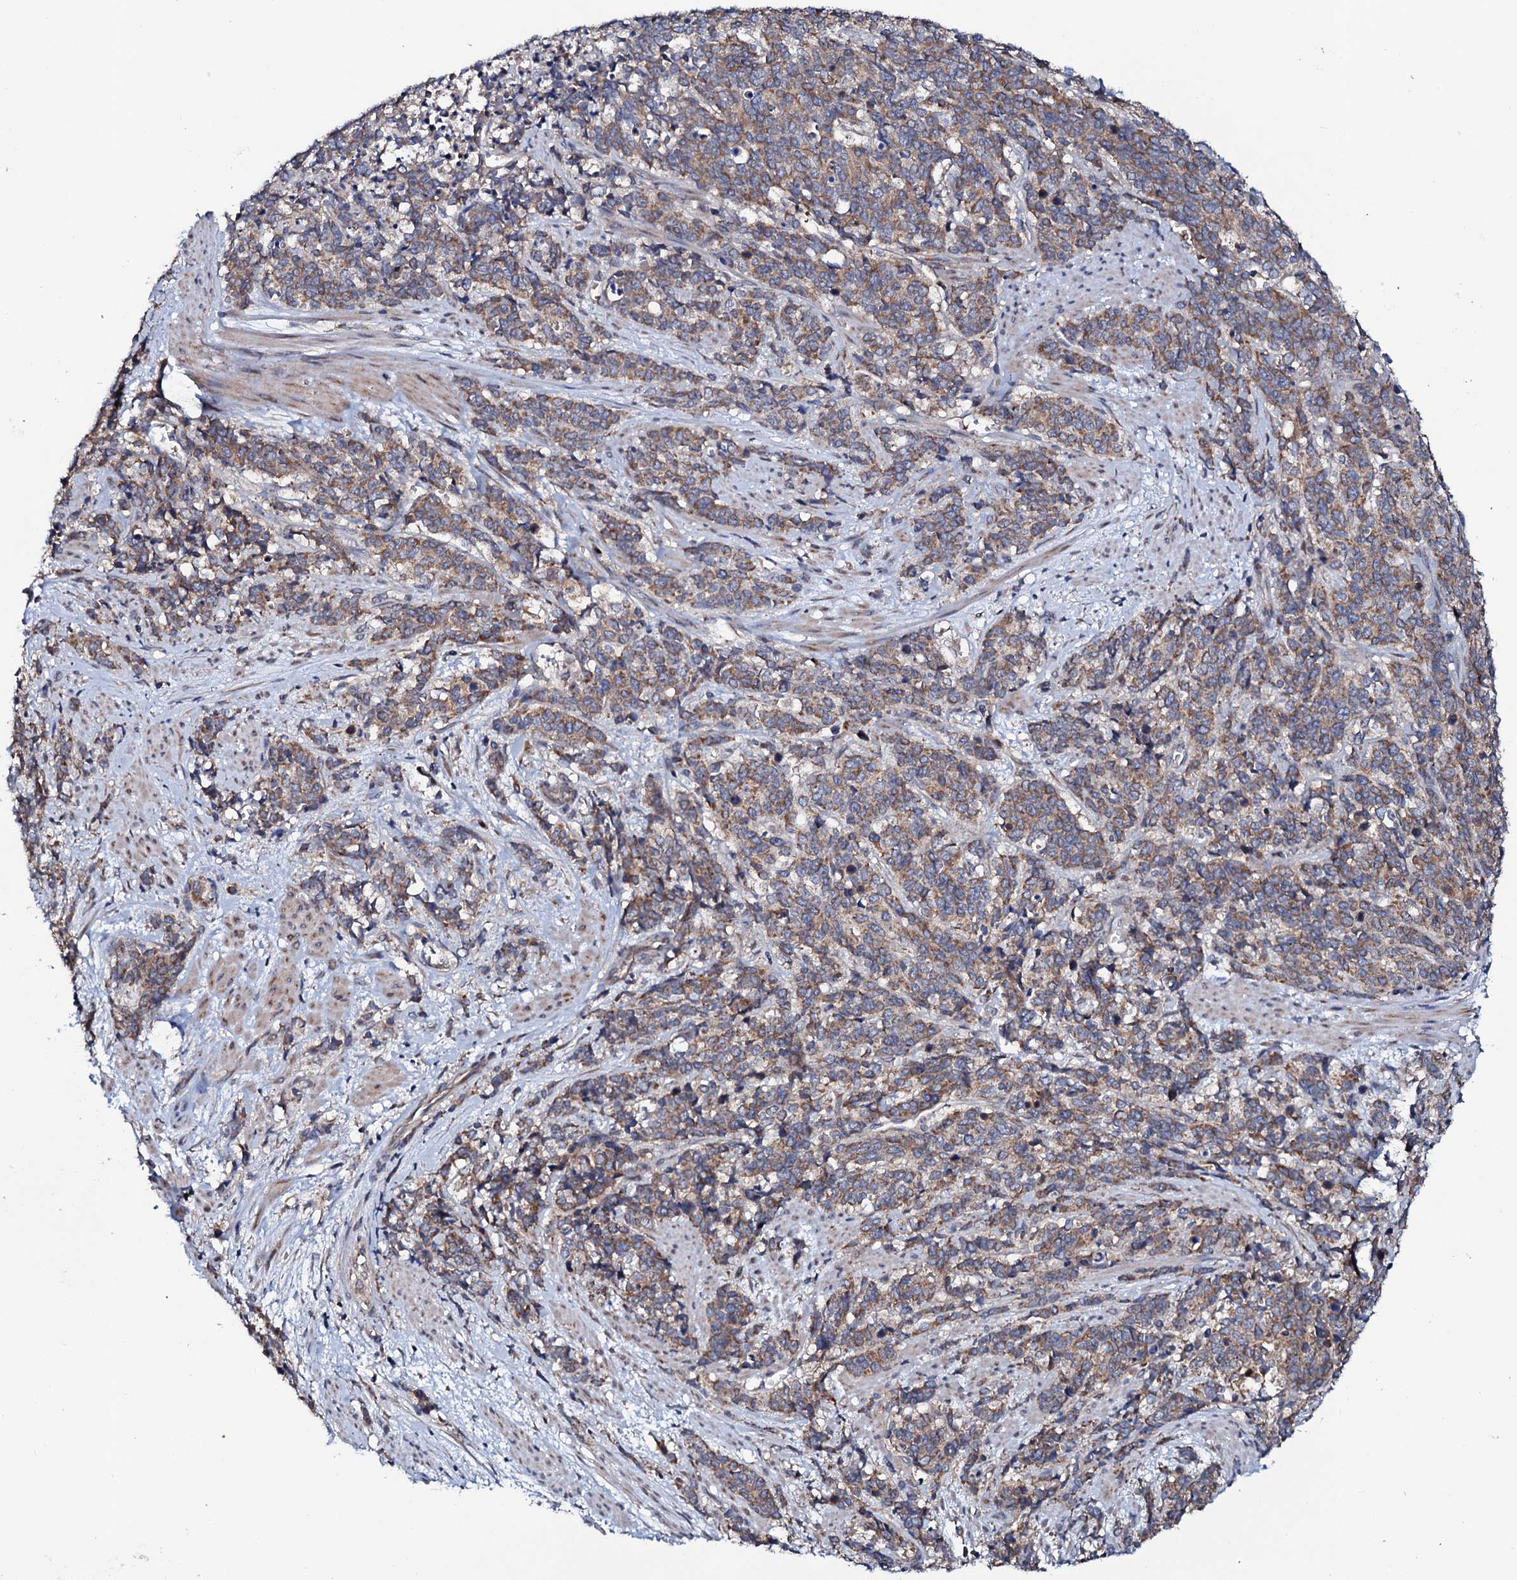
{"staining": {"intensity": "moderate", "quantity": ">75%", "location": "cytoplasmic/membranous"}, "tissue": "cervical cancer", "cell_type": "Tumor cells", "image_type": "cancer", "snomed": [{"axis": "morphology", "description": "Squamous cell carcinoma, NOS"}, {"axis": "topography", "description": "Cervix"}], "caption": "IHC histopathology image of cervical squamous cell carcinoma stained for a protein (brown), which reveals medium levels of moderate cytoplasmic/membranous staining in approximately >75% of tumor cells.", "gene": "PPP1R3D", "patient": {"sex": "female", "age": 60}}